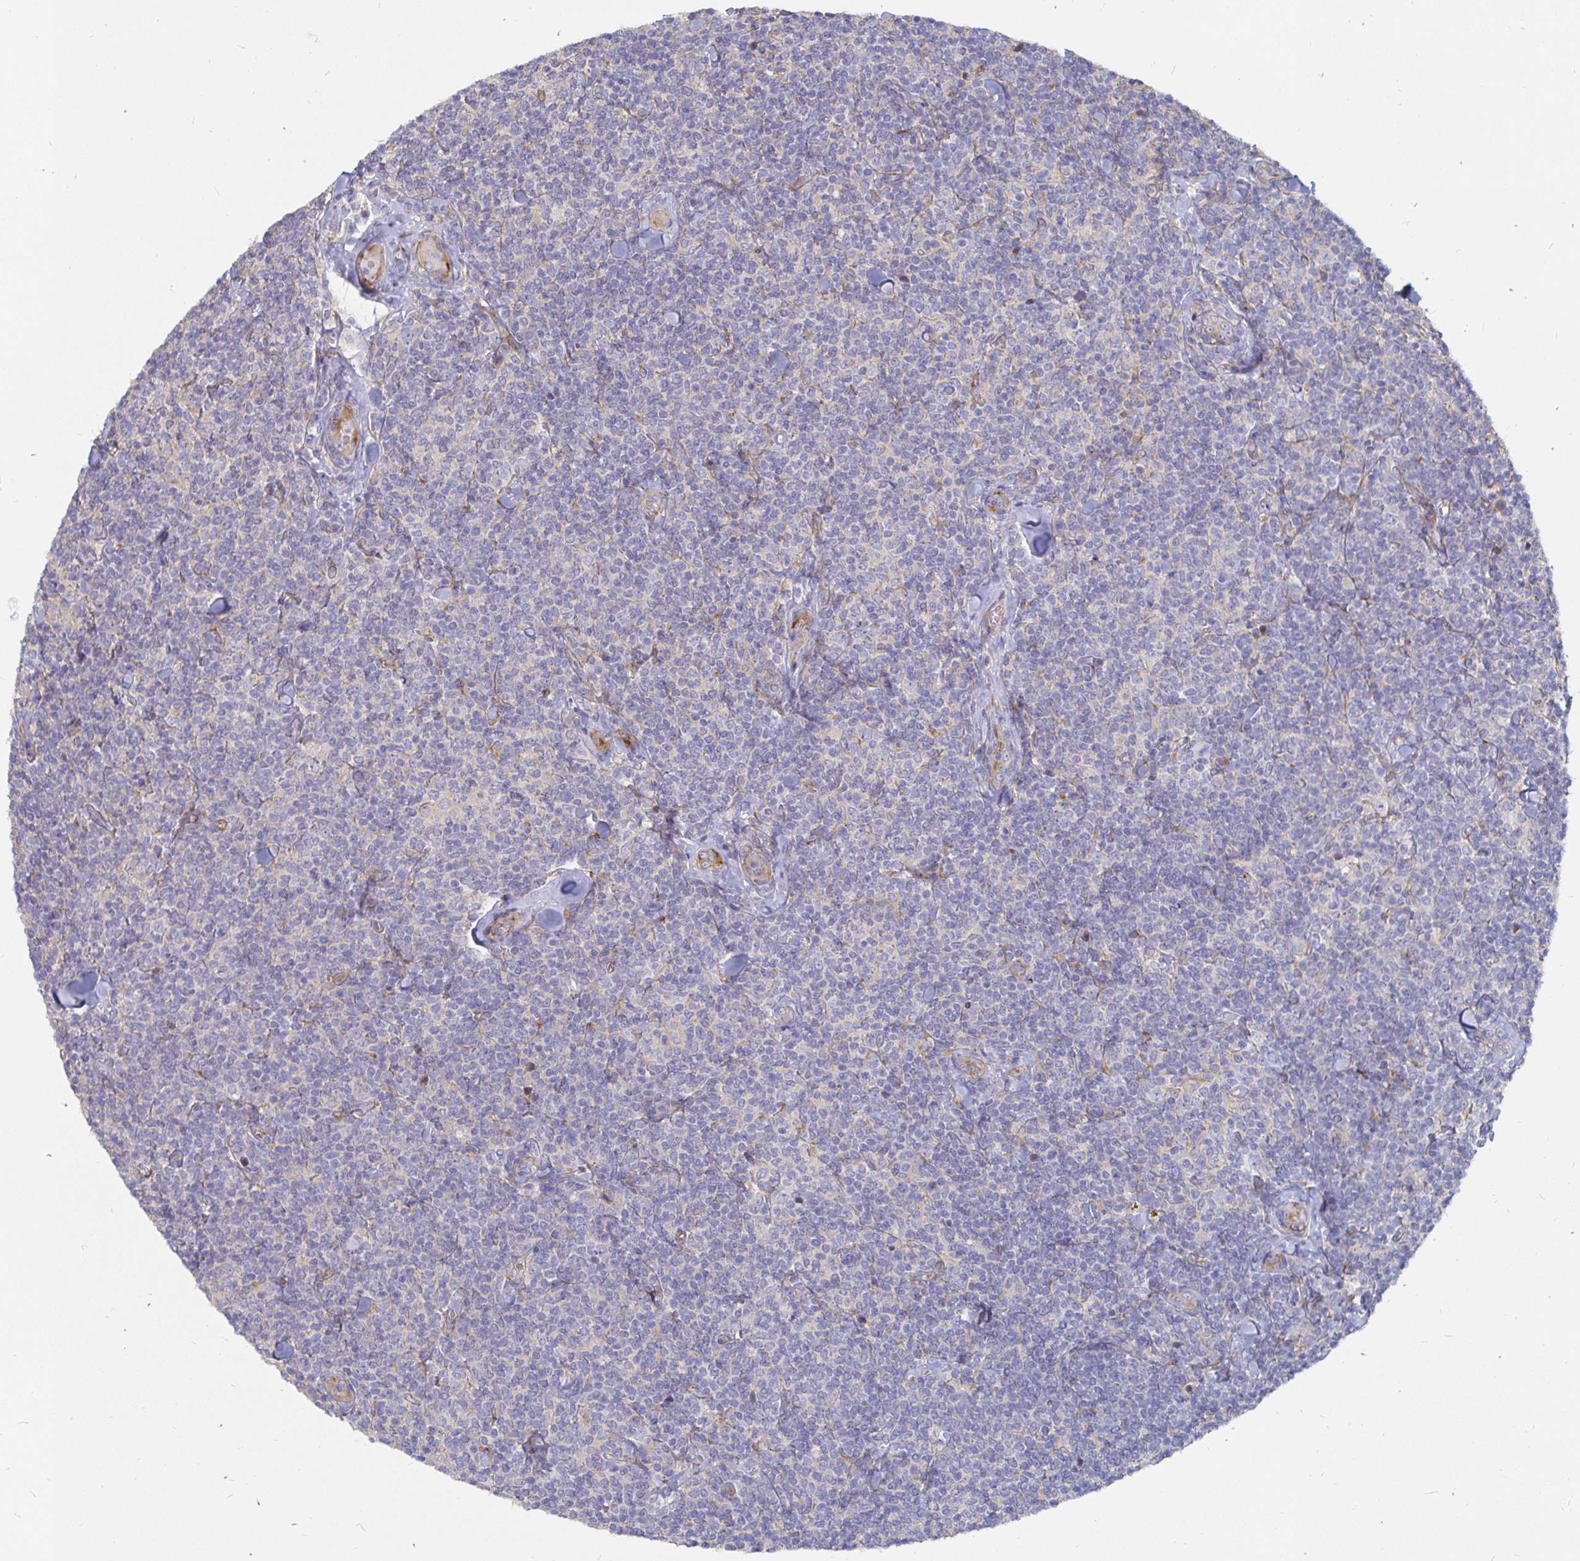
{"staining": {"intensity": "negative", "quantity": "none", "location": "none"}, "tissue": "lymphoma", "cell_type": "Tumor cells", "image_type": "cancer", "snomed": [{"axis": "morphology", "description": "Malignant lymphoma, non-Hodgkin's type, Low grade"}, {"axis": "topography", "description": "Lymph node"}], "caption": "IHC micrograph of human lymphoma stained for a protein (brown), which reveals no staining in tumor cells.", "gene": "KCTD19", "patient": {"sex": "female", "age": 56}}